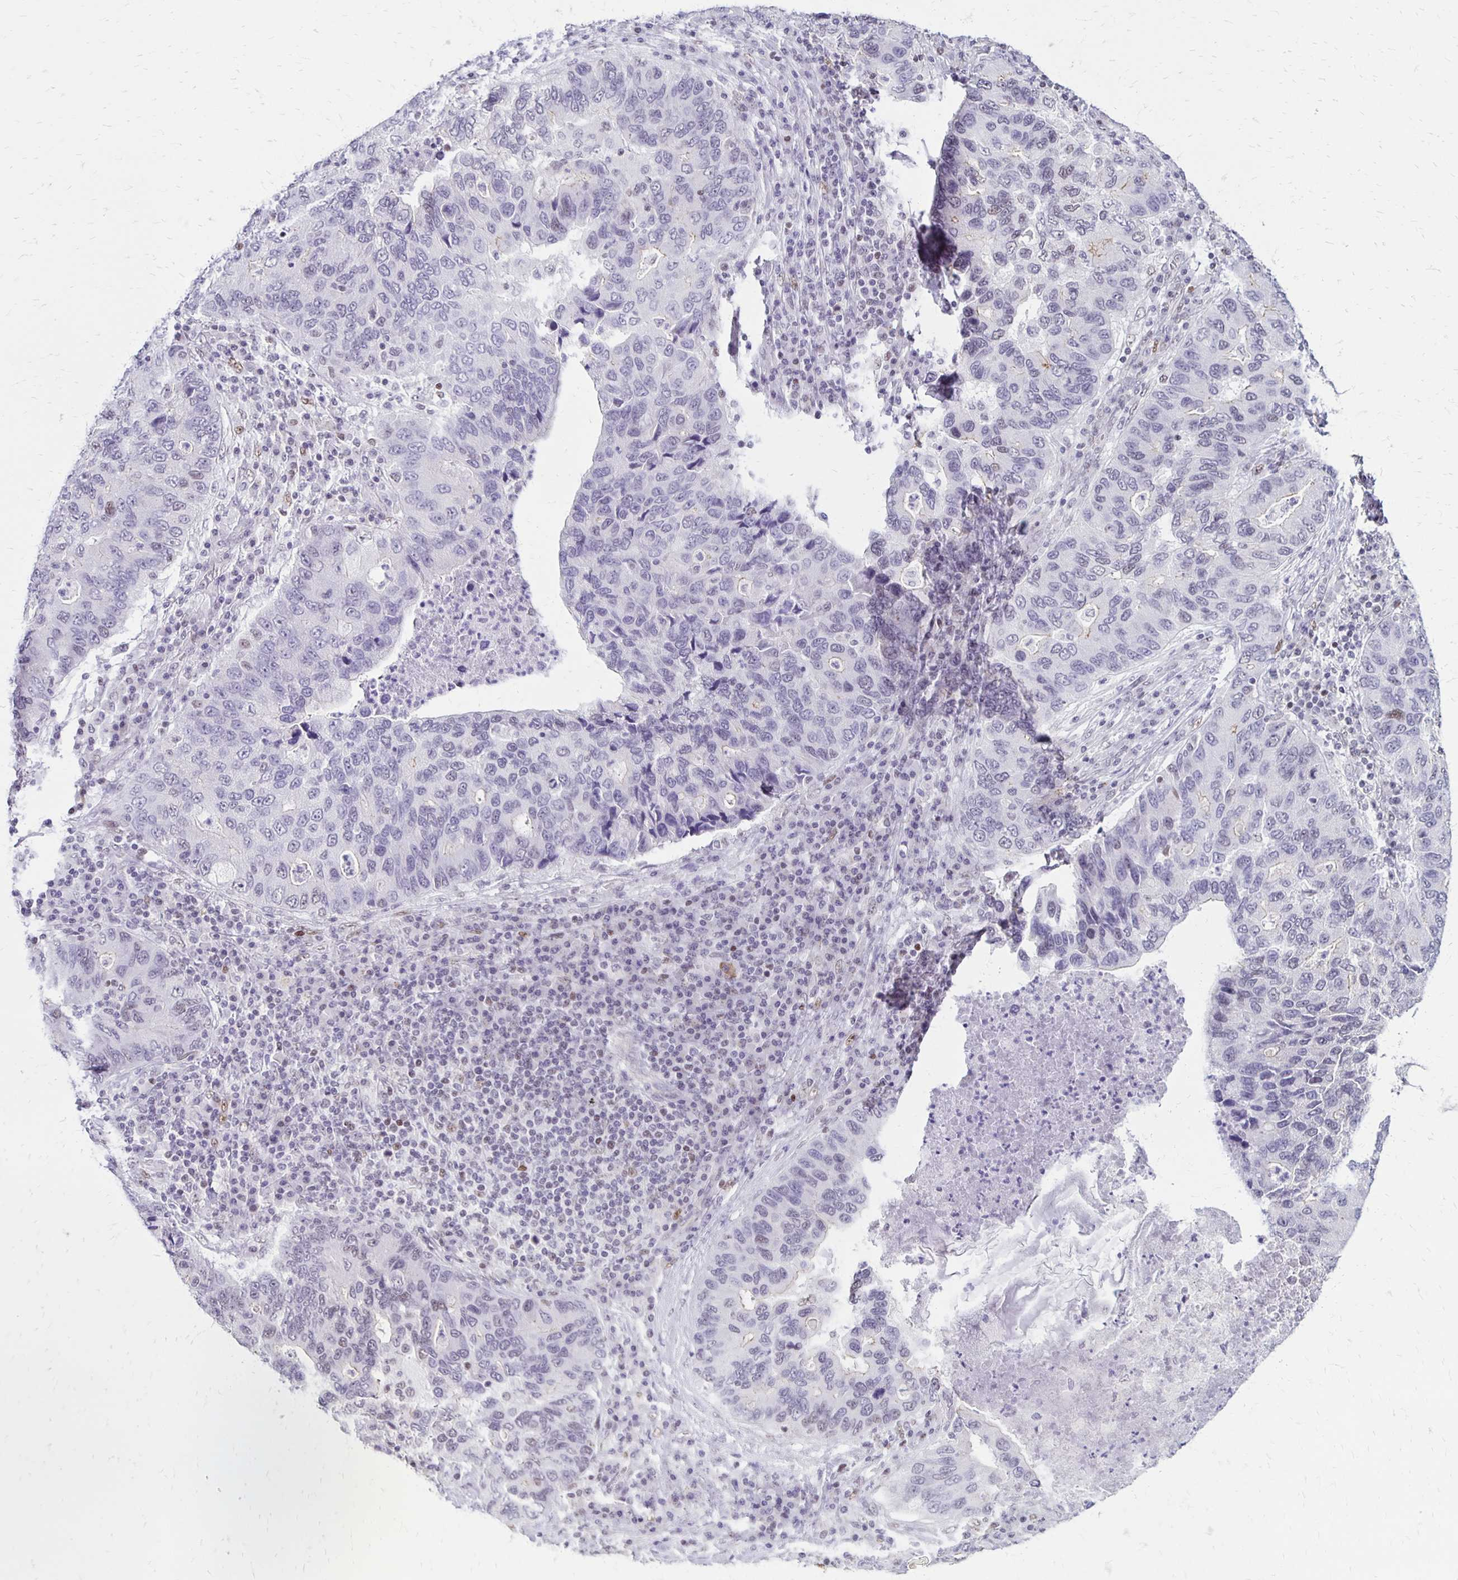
{"staining": {"intensity": "weak", "quantity": "<25%", "location": "nuclear"}, "tissue": "lung cancer", "cell_type": "Tumor cells", "image_type": "cancer", "snomed": [{"axis": "morphology", "description": "Adenocarcinoma, NOS"}, {"axis": "morphology", "description": "Adenocarcinoma, metastatic, NOS"}, {"axis": "topography", "description": "Lymph node"}, {"axis": "topography", "description": "Lung"}], "caption": "Lung cancer (metastatic adenocarcinoma) was stained to show a protein in brown. There is no significant positivity in tumor cells. (Stains: DAB (3,3'-diaminobenzidine) immunohistochemistry (IHC) with hematoxylin counter stain, Microscopy: brightfield microscopy at high magnification).", "gene": "DDB2", "patient": {"sex": "female", "age": 54}}